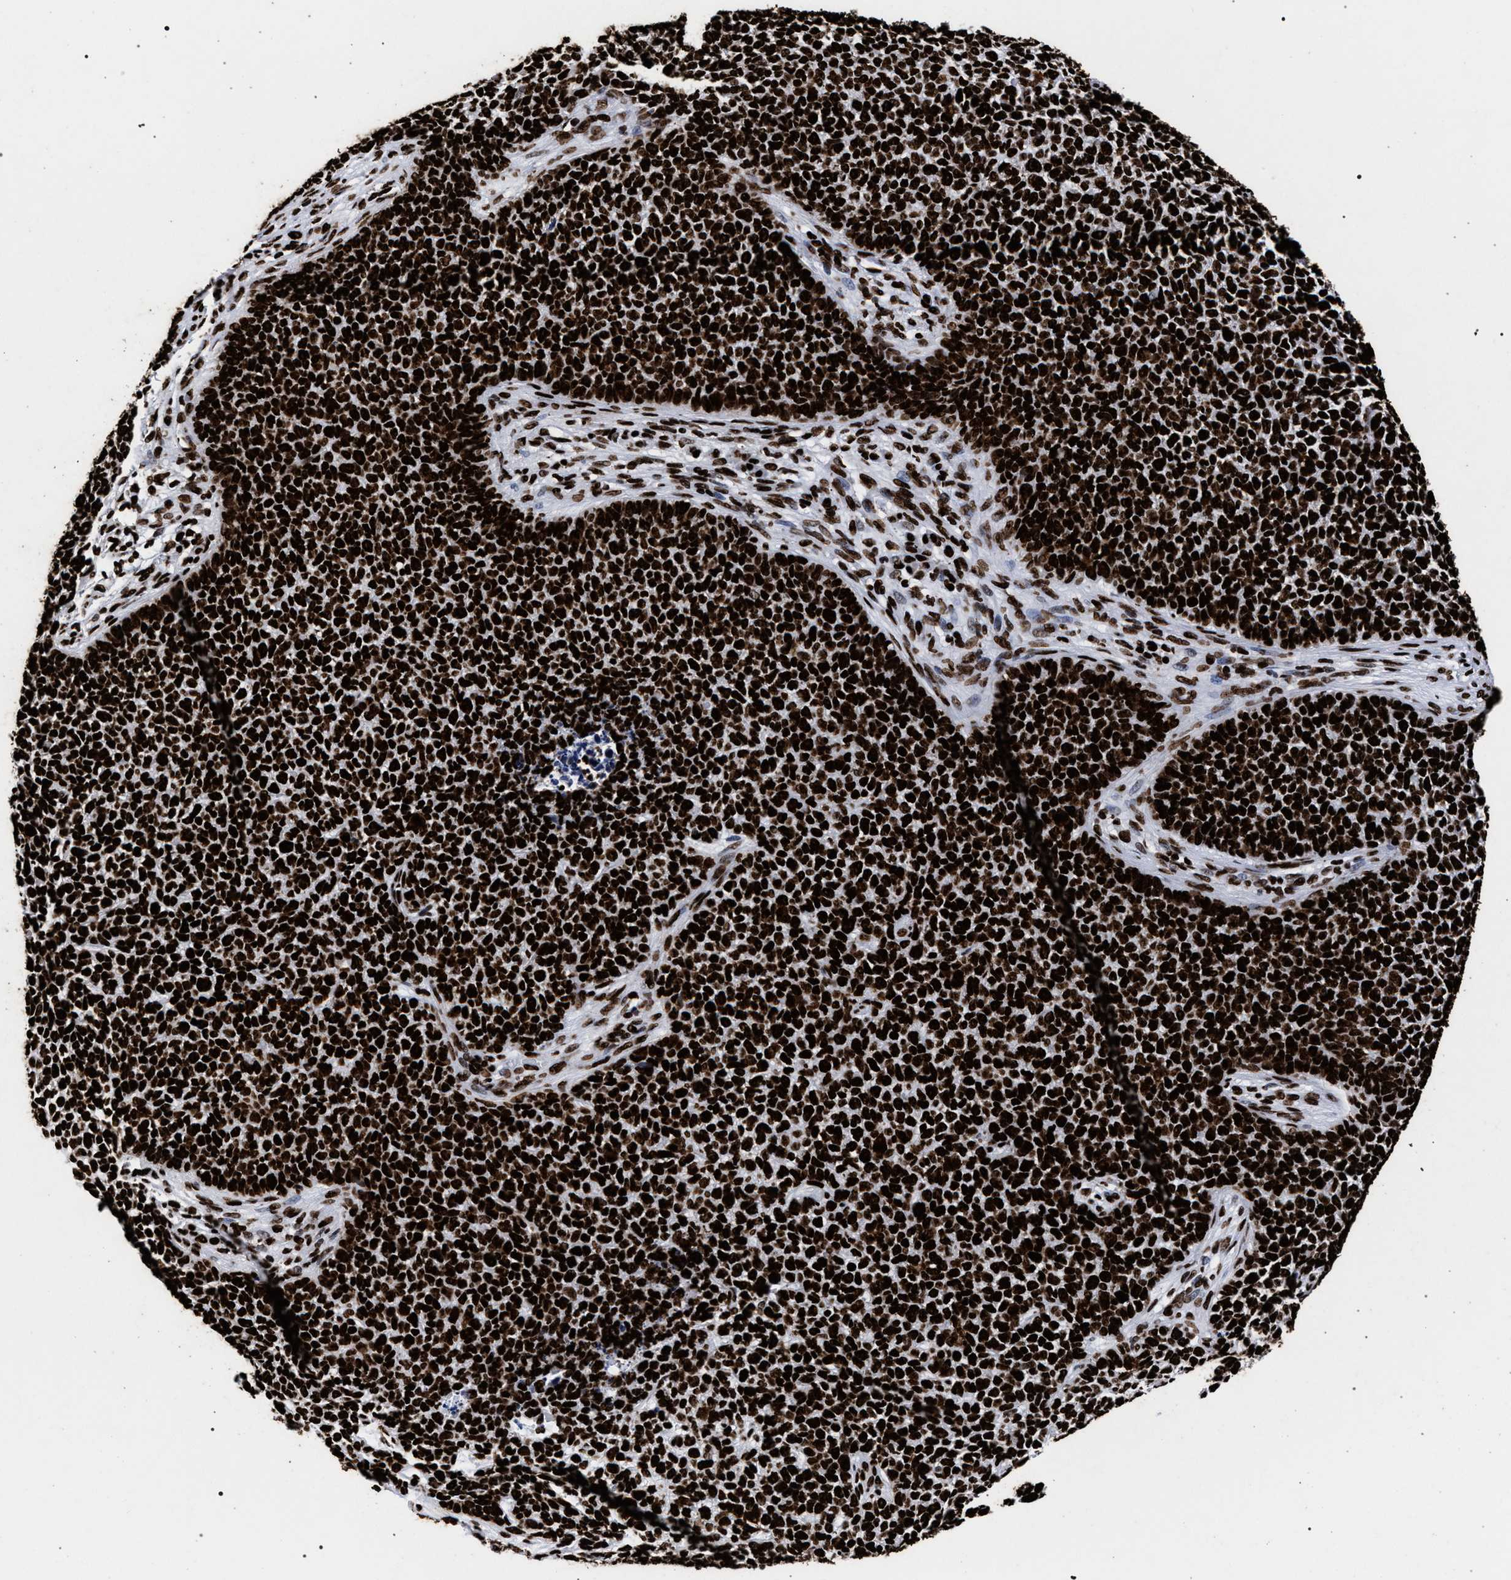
{"staining": {"intensity": "strong", "quantity": ">75%", "location": "nuclear"}, "tissue": "skin cancer", "cell_type": "Tumor cells", "image_type": "cancer", "snomed": [{"axis": "morphology", "description": "Basal cell carcinoma"}, {"axis": "topography", "description": "Skin"}], "caption": "Immunohistochemical staining of skin cancer shows strong nuclear protein staining in about >75% of tumor cells.", "gene": "HNRNPA1", "patient": {"sex": "female", "age": 84}}